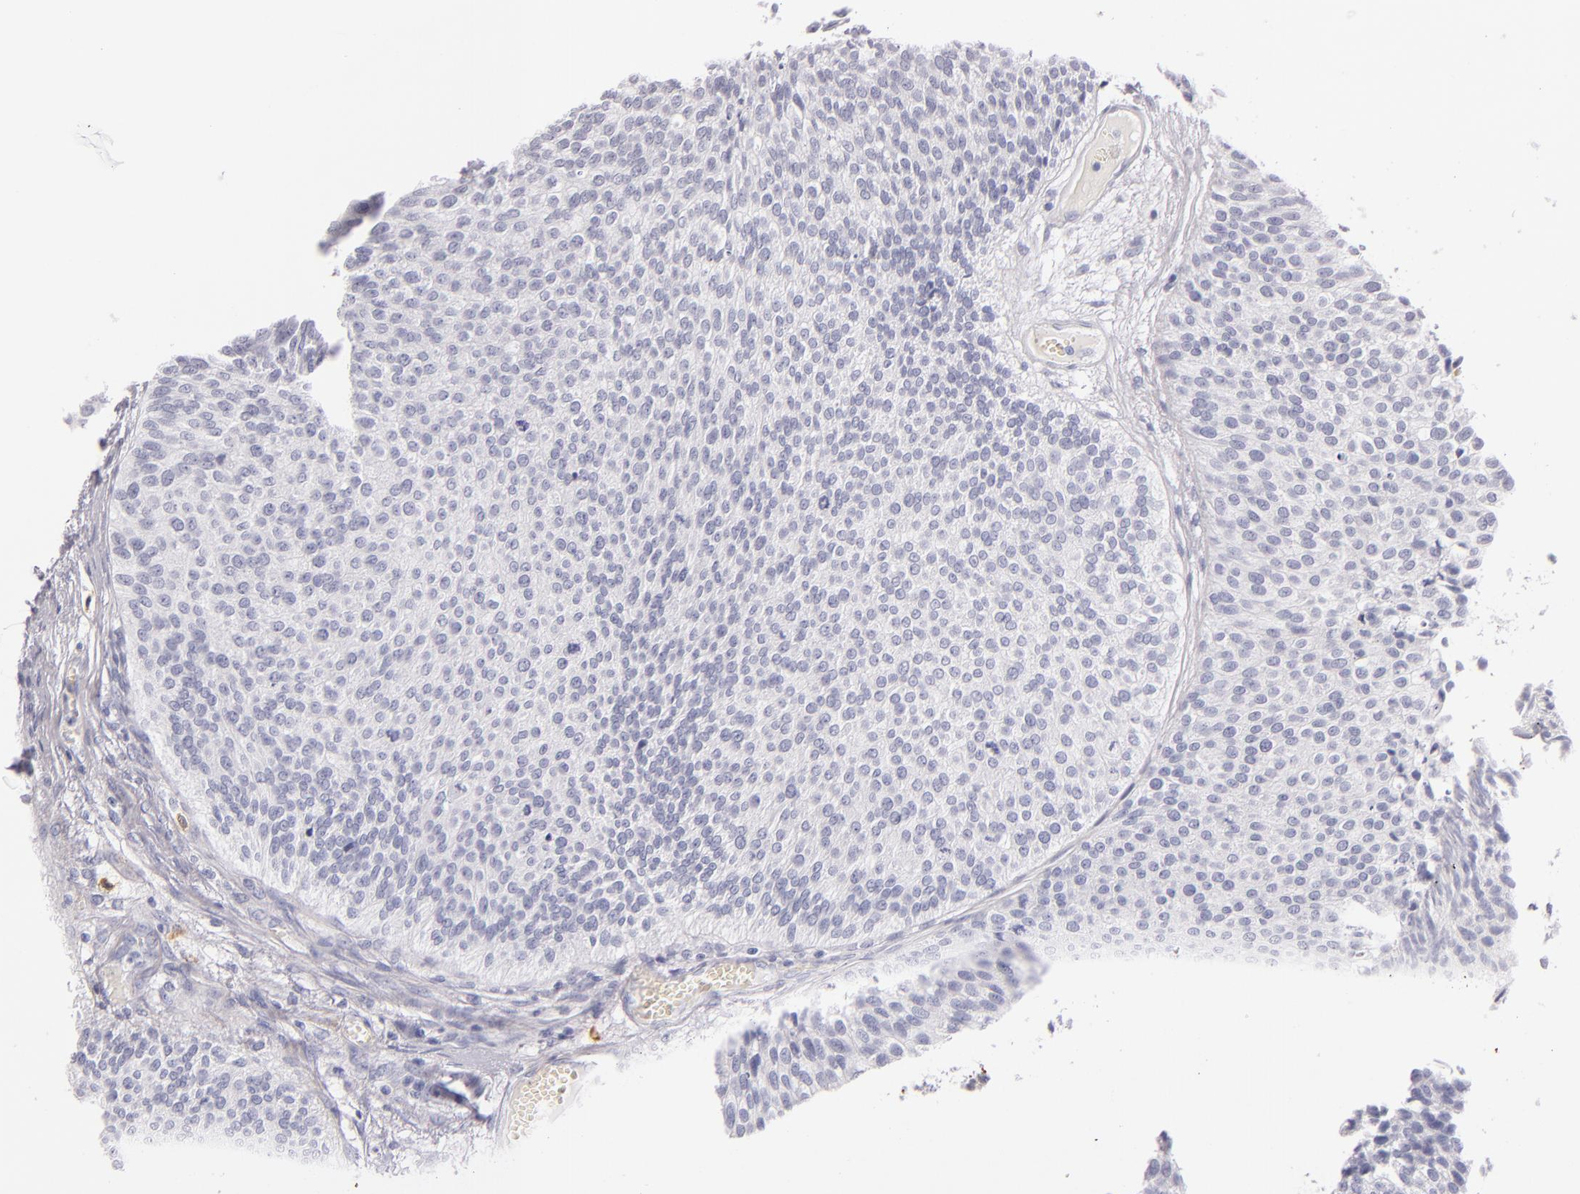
{"staining": {"intensity": "negative", "quantity": "none", "location": "none"}, "tissue": "urothelial cancer", "cell_type": "Tumor cells", "image_type": "cancer", "snomed": [{"axis": "morphology", "description": "Urothelial carcinoma, Low grade"}, {"axis": "topography", "description": "Urinary bladder"}], "caption": "High magnification brightfield microscopy of urothelial cancer stained with DAB (brown) and counterstained with hematoxylin (blue): tumor cells show no significant positivity.", "gene": "TPSD1", "patient": {"sex": "male", "age": 84}}